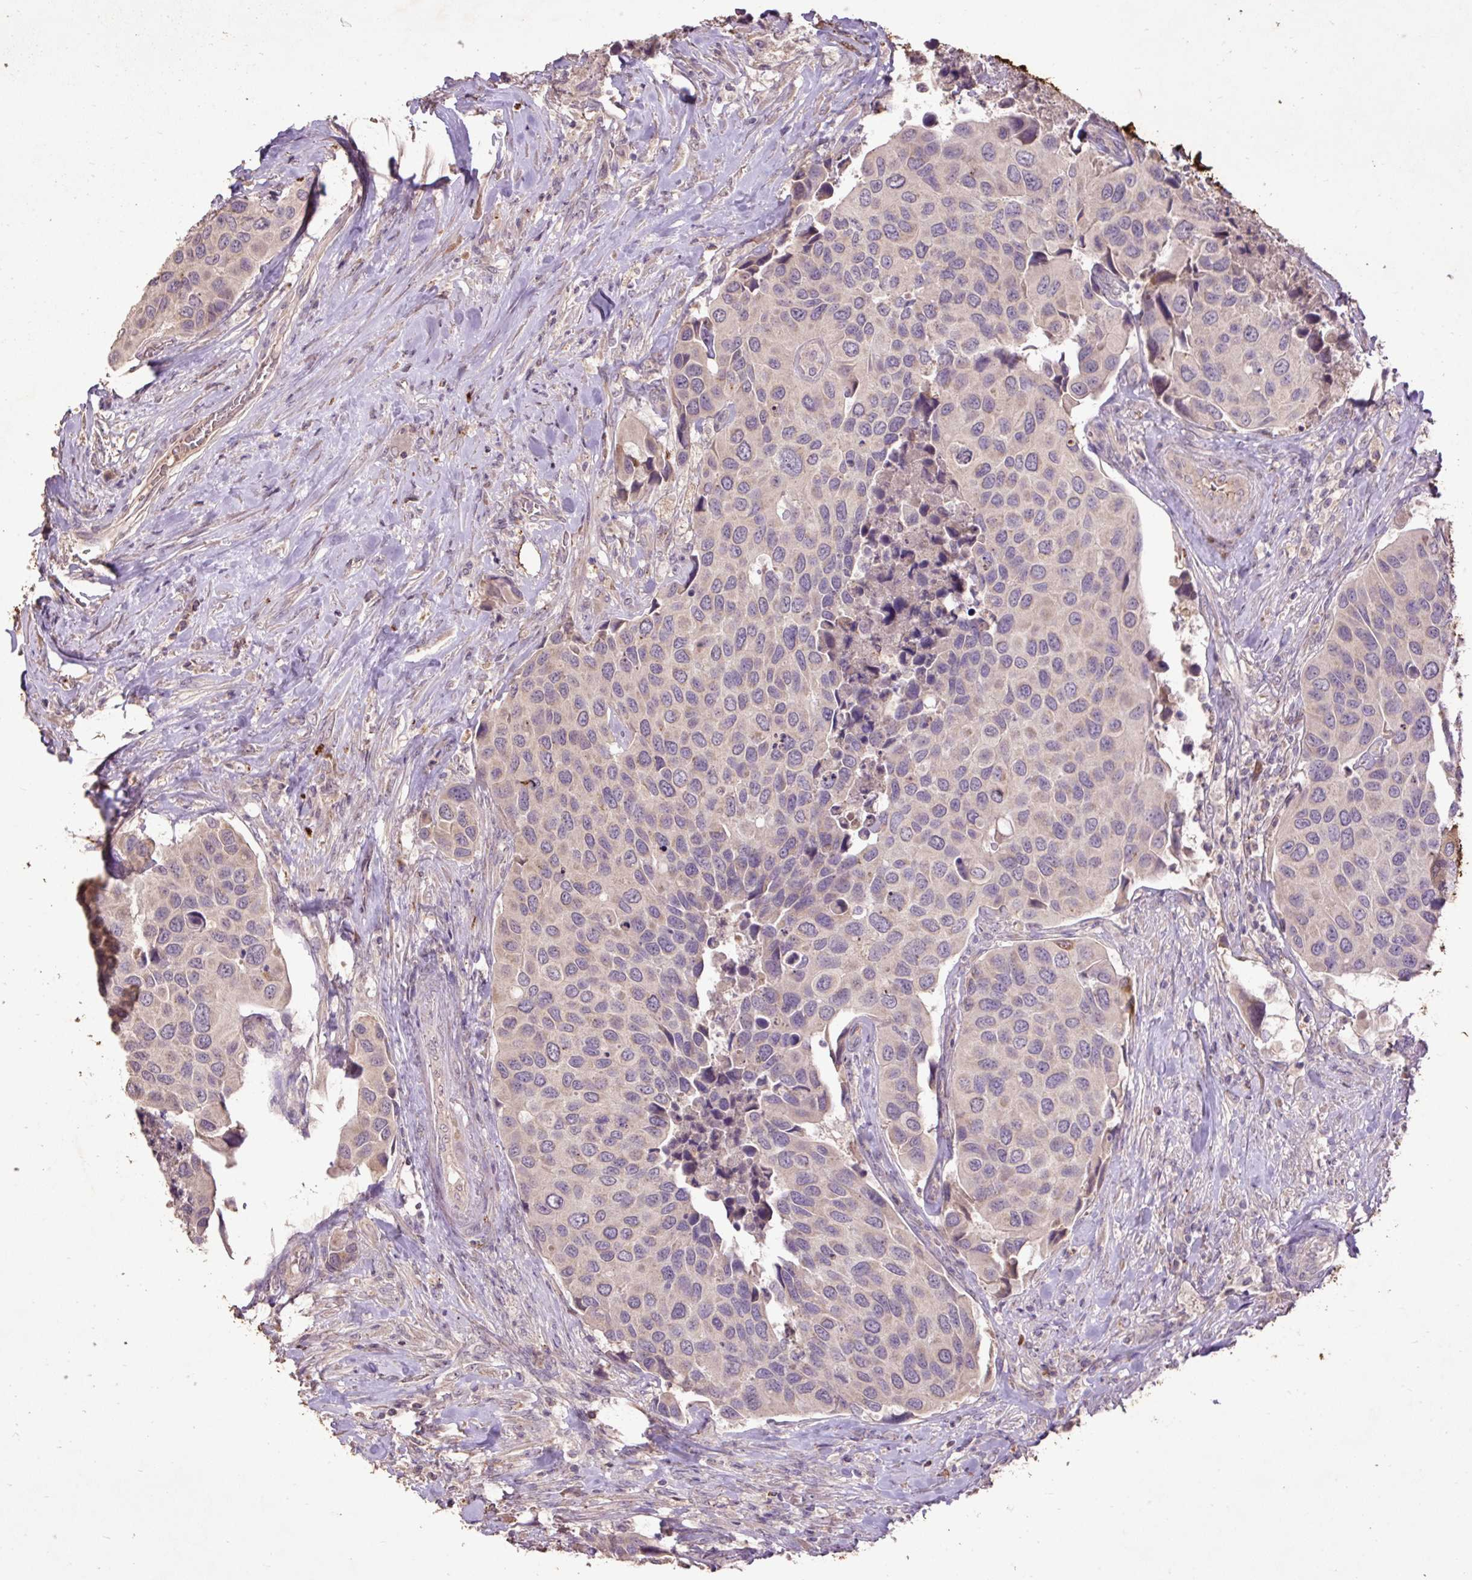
{"staining": {"intensity": "negative", "quantity": "none", "location": "none"}, "tissue": "urothelial cancer", "cell_type": "Tumor cells", "image_type": "cancer", "snomed": [{"axis": "morphology", "description": "Urothelial carcinoma, High grade"}, {"axis": "topography", "description": "Urinary bladder"}], "caption": "Photomicrograph shows no protein expression in tumor cells of urothelial carcinoma (high-grade) tissue. (Immunohistochemistry, brightfield microscopy, high magnification).", "gene": "LRTM2", "patient": {"sex": "male", "age": 74}}